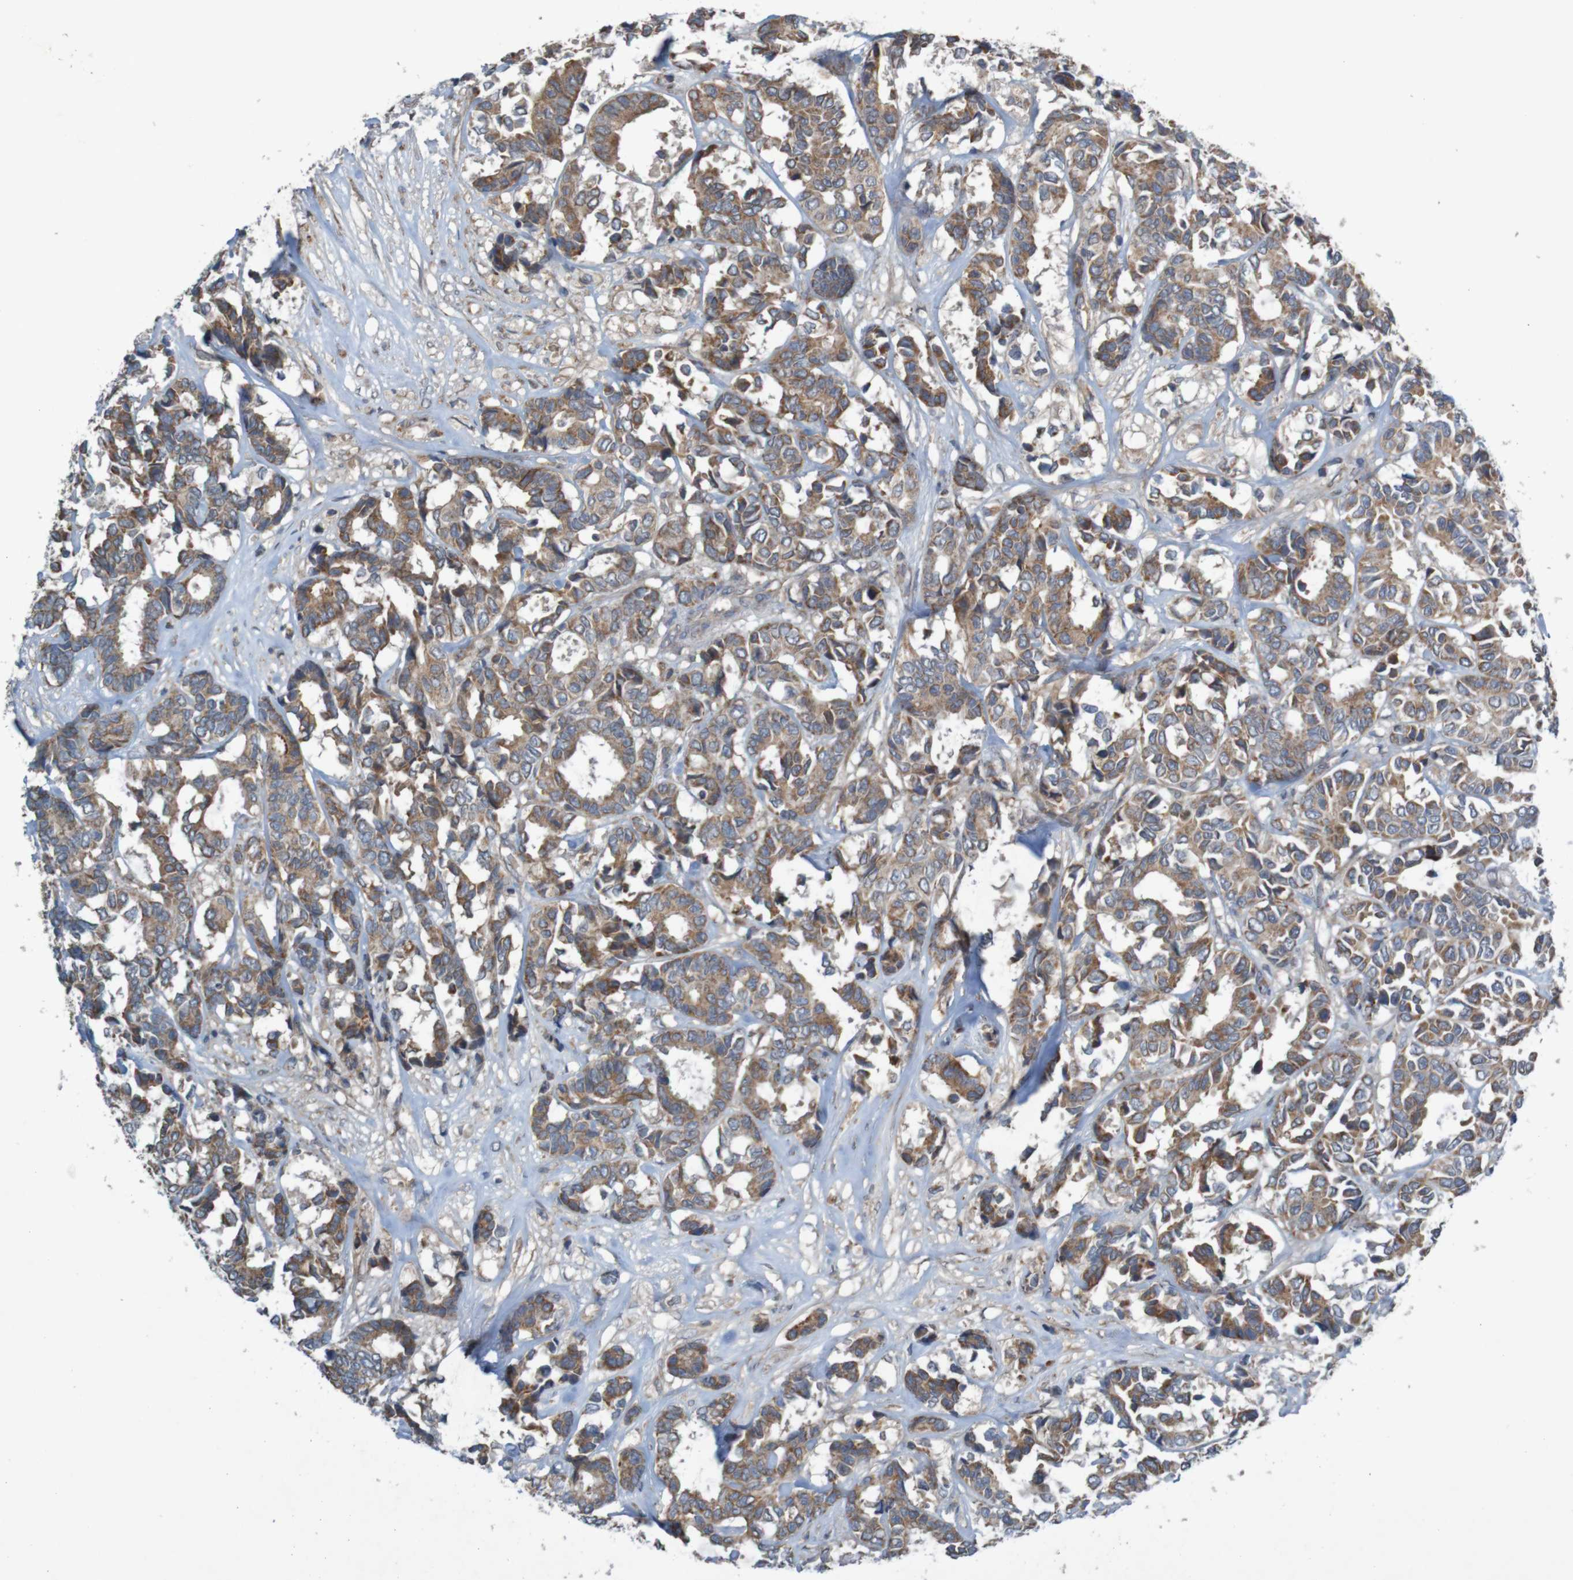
{"staining": {"intensity": "moderate", "quantity": ">75%", "location": "cytoplasmic/membranous"}, "tissue": "breast cancer", "cell_type": "Tumor cells", "image_type": "cancer", "snomed": [{"axis": "morphology", "description": "Duct carcinoma"}, {"axis": "topography", "description": "Breast"}], "caption": "A brown stain highlights moderate cytoplasmic/membranous expression of a protein in breast invasive ductal carcinoma tumor cells. The protein is shown in brown color, while the nuclei are stained blue.", "gene": "B3GAT2", "patient": {"sex": "female", "age": 87}}